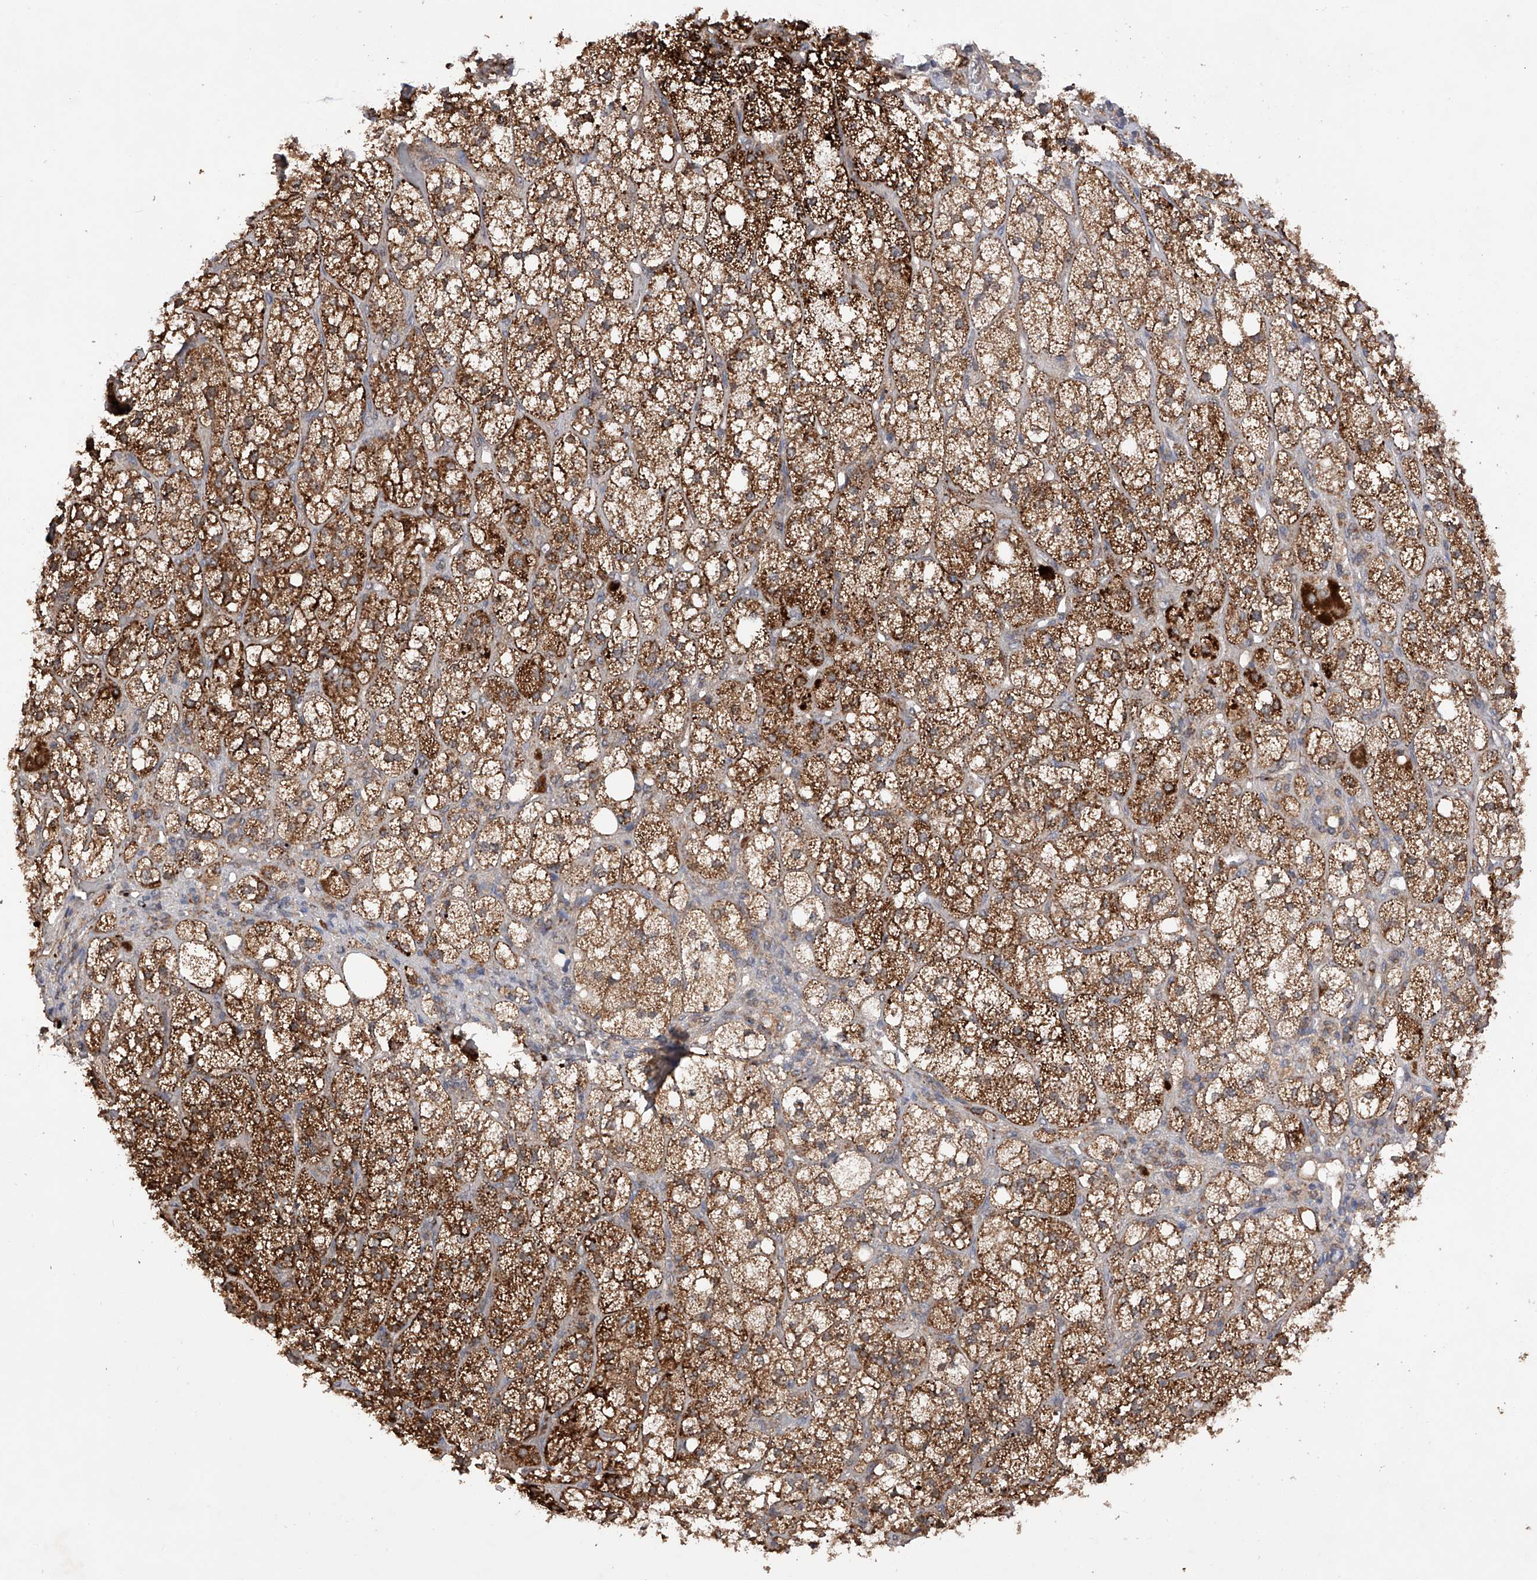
{"staining": {"intensity": "strong", "quantity": ">75%", "location": "cytoplasmic/membranous"}, "tissue": "adrenal gland", "cell_type": "Glandular cells", "image_type": "normal", "snomed": [{"axis": "morphology", "description": "Normal tissue, NOS"}, {"axis": "topography", "description": "Adrenal gland"}], "caption": "A high amount of strong cytoplasmic/membranous positivity is appreciated in about >75% of glandular cells in unremarkable adrenal gland. (DAB (3,3'-diaminobenzidine) = brown stain, brightfield microscopy at high magnification).", "gene": "SDHAF4", "patient": {"sex": "male", "age": 61}}